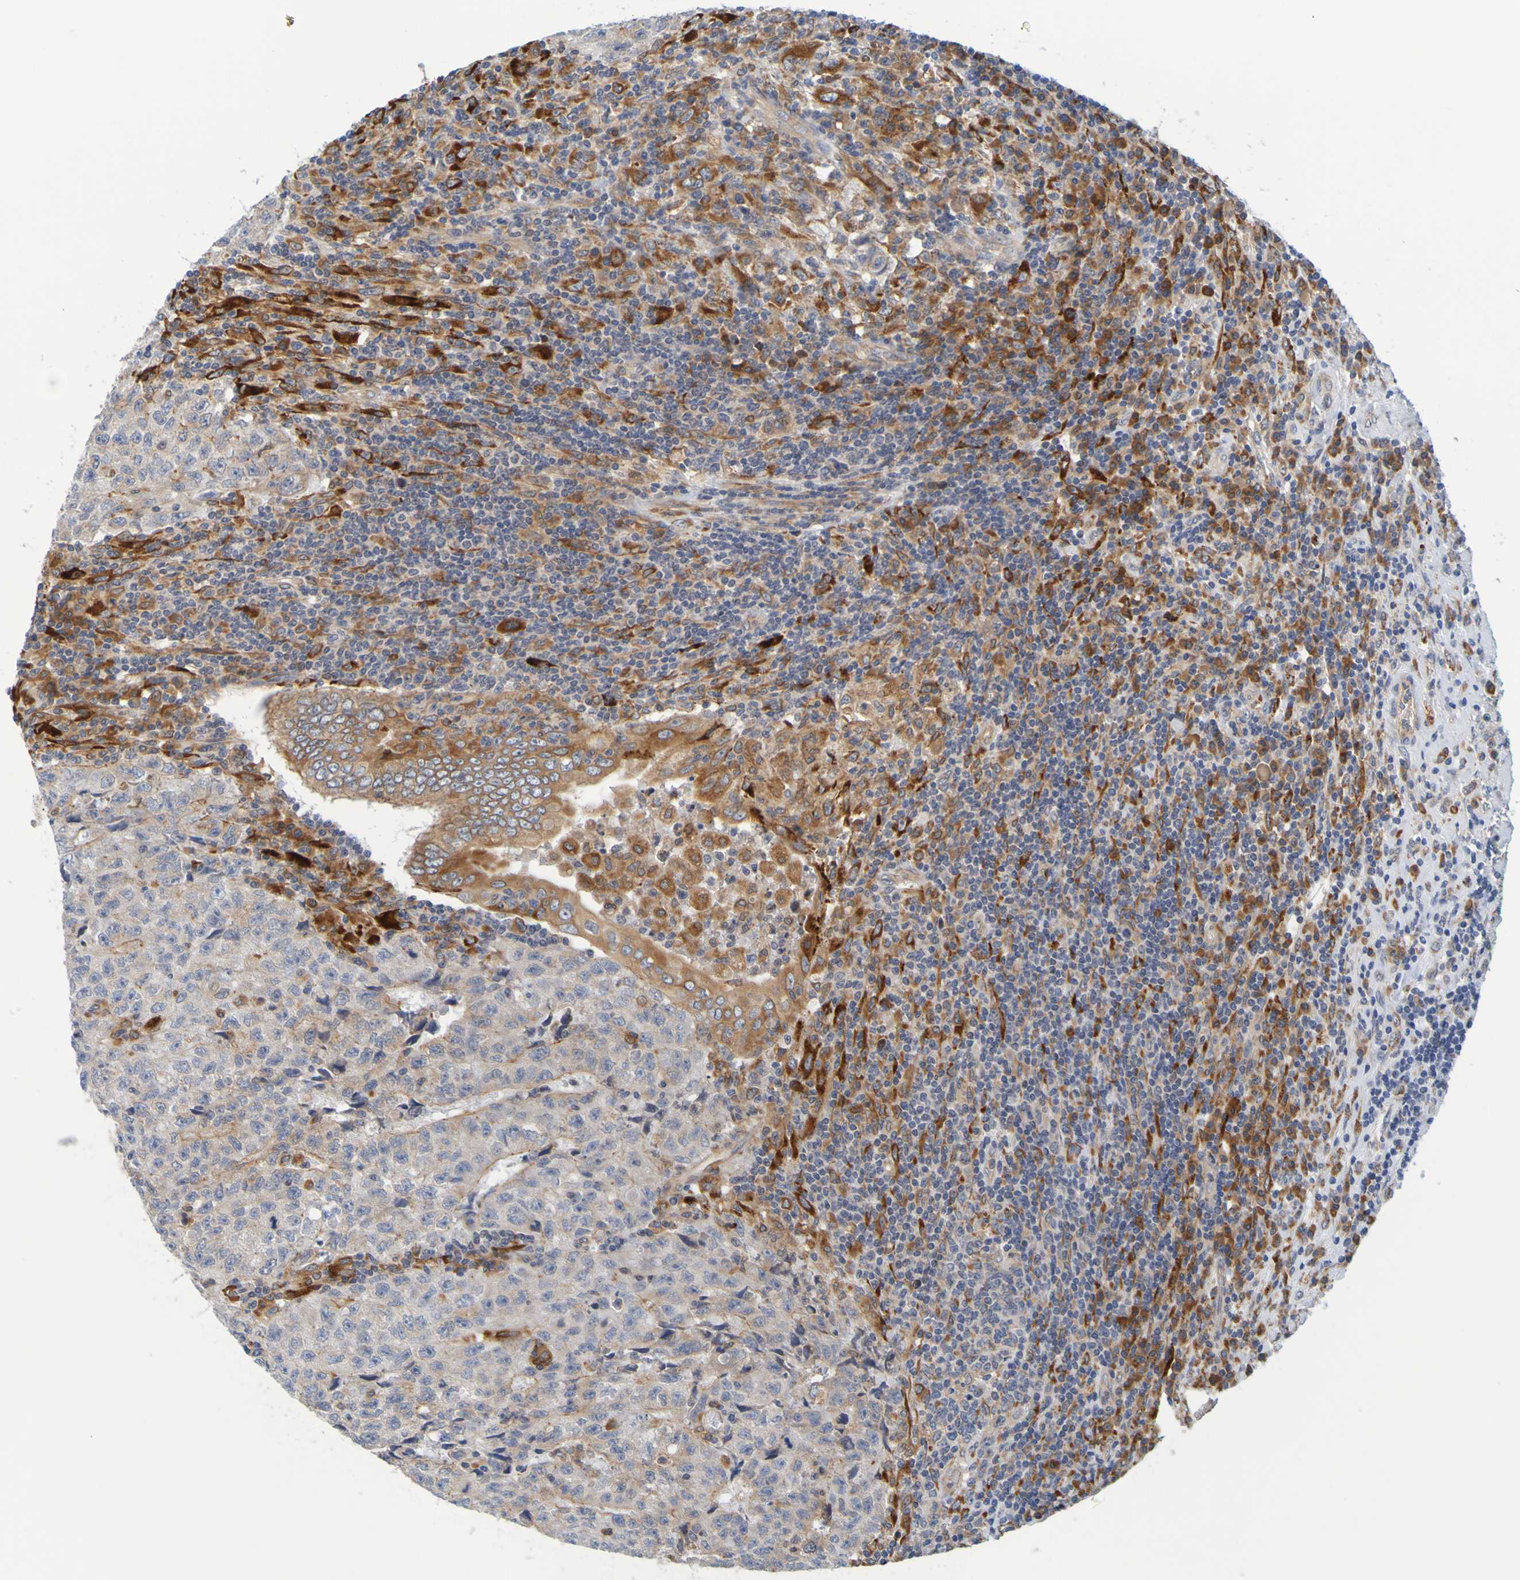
{"staining": {"intensity": "weak", "quantity": "25%-75%", "location": "cytoplasmic/membranous"}, "tissue": "testis cancer", "cell_type": "Tumor cells", "image_type": "cancer", "snomed": [{"axis": "morphology", "description": "Necrosis, NOS"}, {"axis": "morphology", "description": "Carcinoma, Embryonal, NOS"}, {"axis": "topography", "description": "Testis"}], "caption": "An immunohistochemistry histopathology image of tumor tissue is shown. Protein staining in brown shows weak cytoplasmic/membranous positivity in testis cancer (embryonal carcinoma) within tumor cells. The protein is stained brown, and the nuclei are stained in blue (DAB IHC with brightfield microscopy, high magnification).", "gene": "SIL1", "patient": {"sex": "male", "age": 19}}